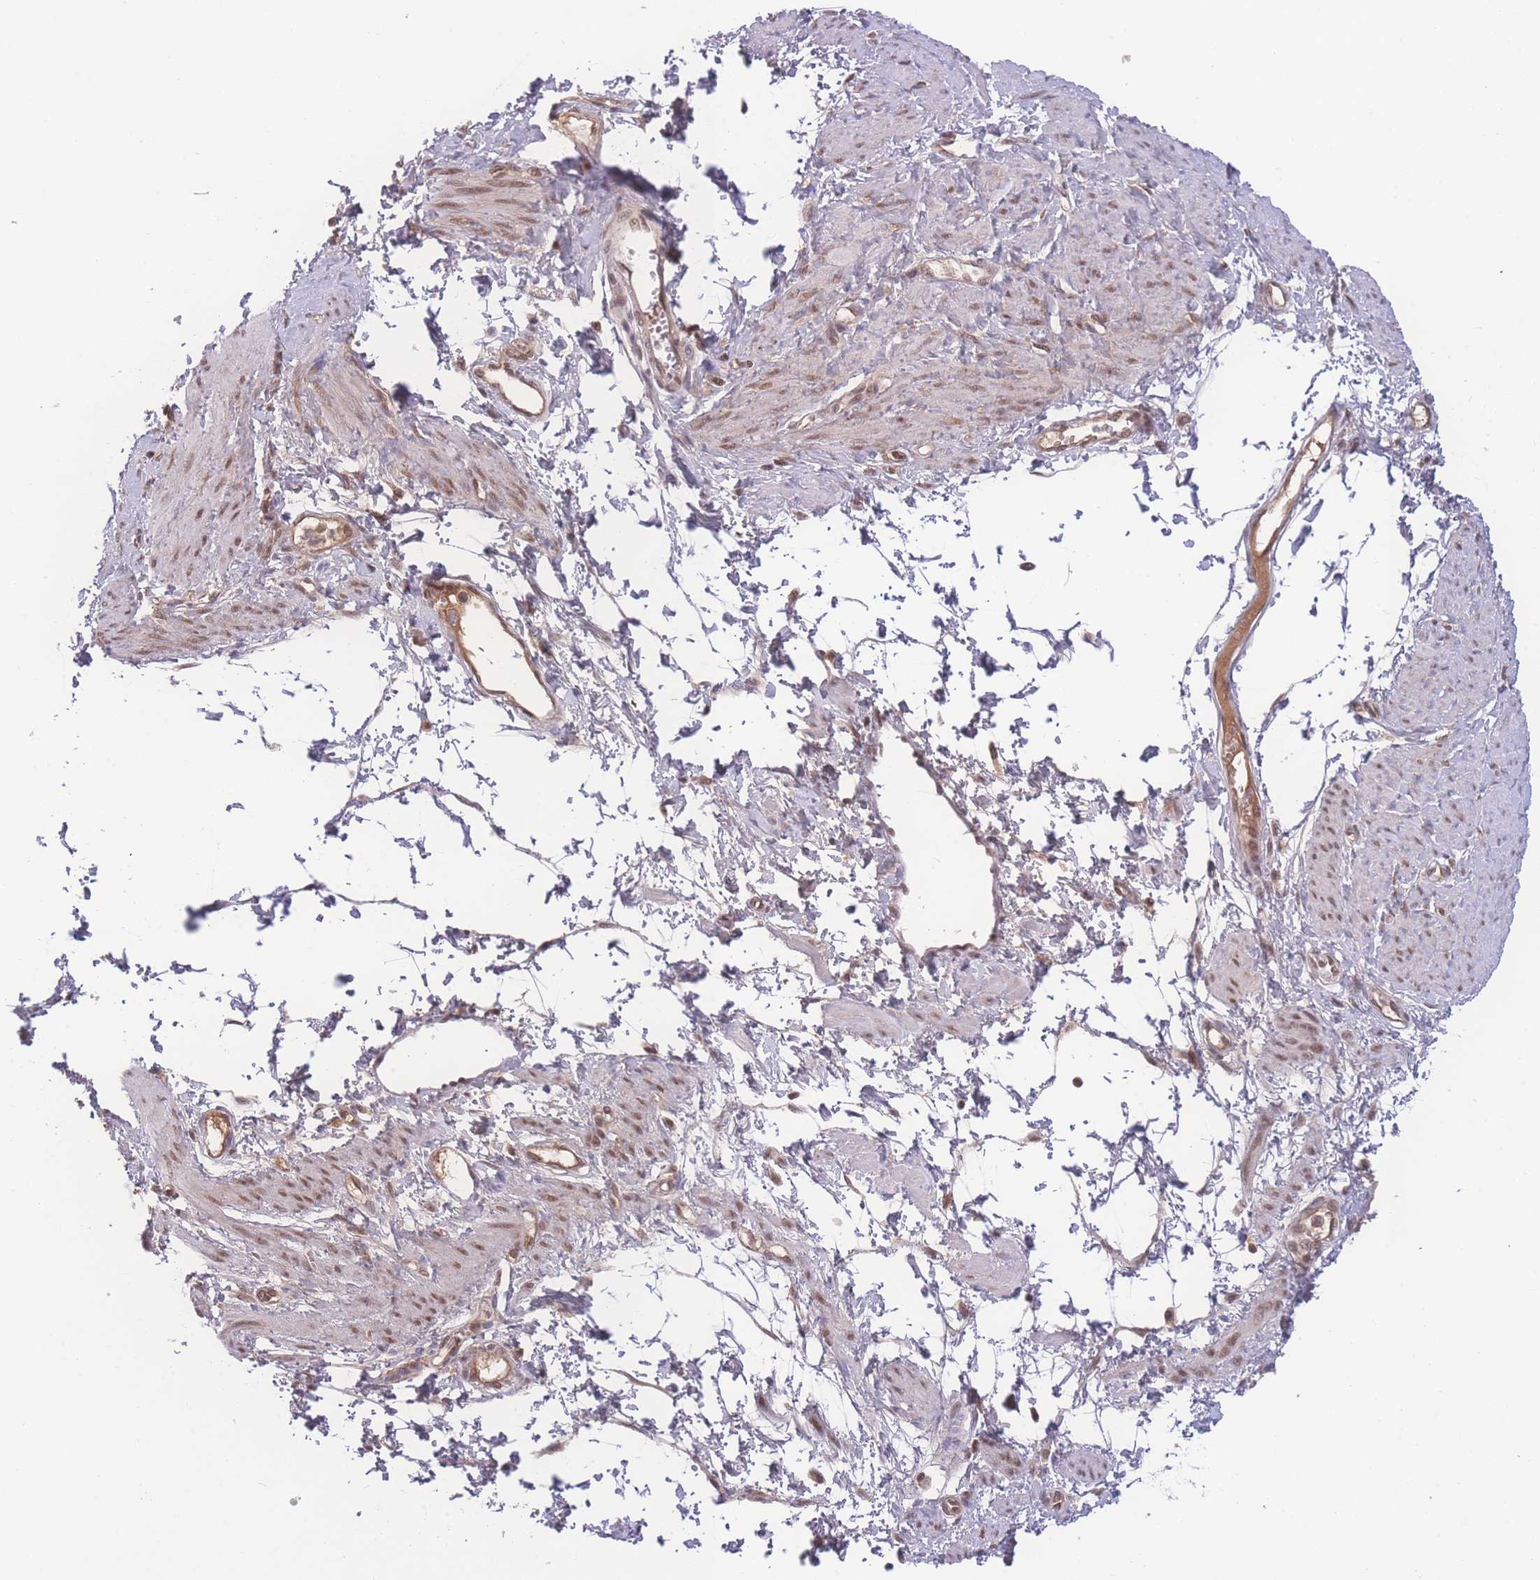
{"staining": {"intensity": "moderate", "quantity": "<25%", "location": "nuclear"}, "tissue": "smooth muscle", "cell_type": "Smooth muscle cells", "image_type": "normal", "snomed": [{"axis": "morphology", "description": "Normal tissue, NOS"}, {"axis": "topography", "description": "Smooth muscle"}, {"axis": "topography", "description": "Uterus"}], "caption": "Smooth muscle stained with DAB (3,3'-diaminobenzidine) IHC reveals low levels of moderate nuclear positivity in approximately <25% of smooth muscle cells. (brown staining indicates protein expression, while blue staining denotes nuclei).", "gene": "RAVER1", "patient": {"sex": "female", "age": 39}}